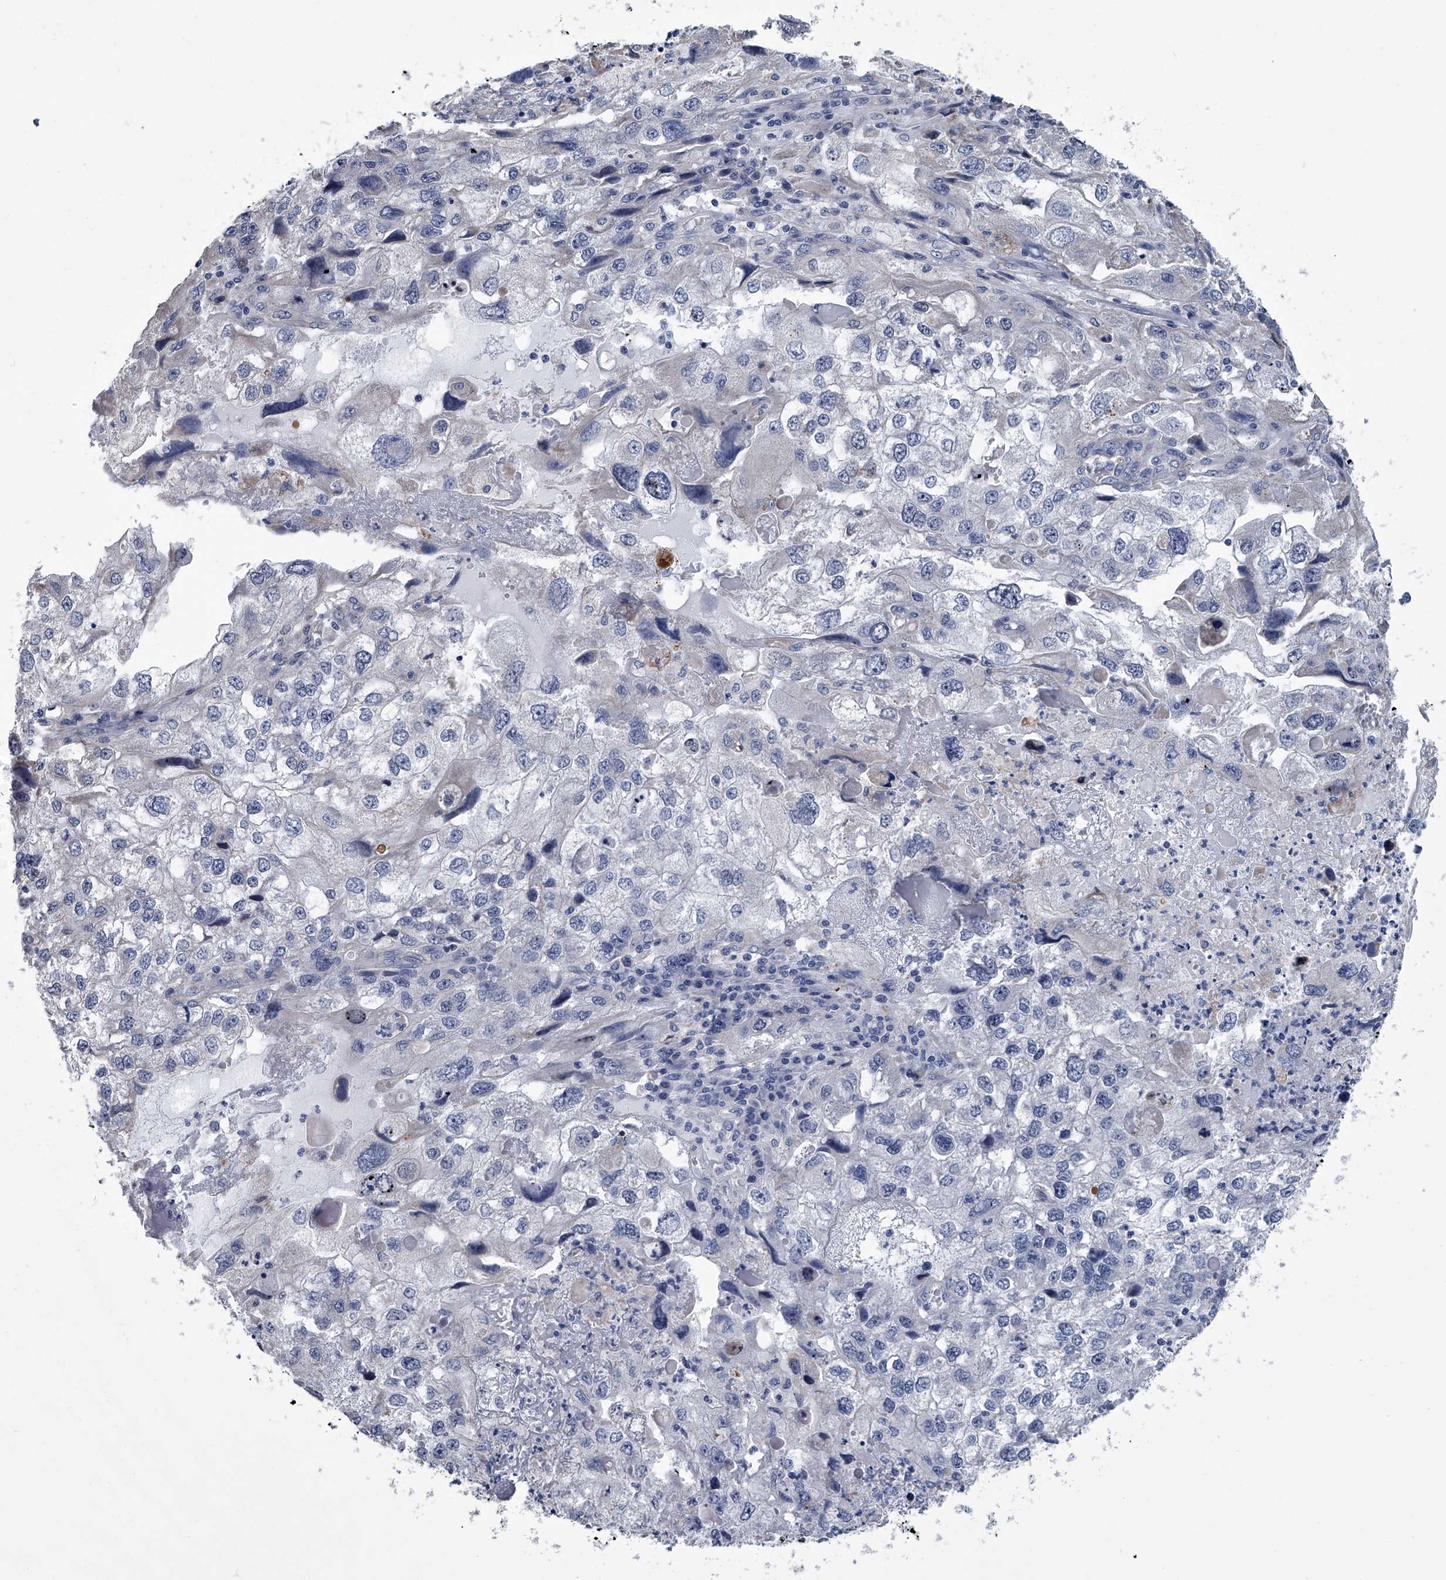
{"staining": {"intensity": "negative", "quantity": "none", "location": "none"}, "tissue": "endometrial cancer", "cell_type": "Tumor cells", "image_type": "cancer", "snomed": [{"axis": "morphology", "description": "Adenocarcinoma, NOS"}, {"axis": "topography", "description": "Endometrium"}], "caption": "High power microscopy image of an immunohistochemistry (IHC) histopathology image of endometrial cancer, revealing no significant staining in tumor cells.", "gene": "ABCG1", "patient": {"sex": "female", "age": 49}}